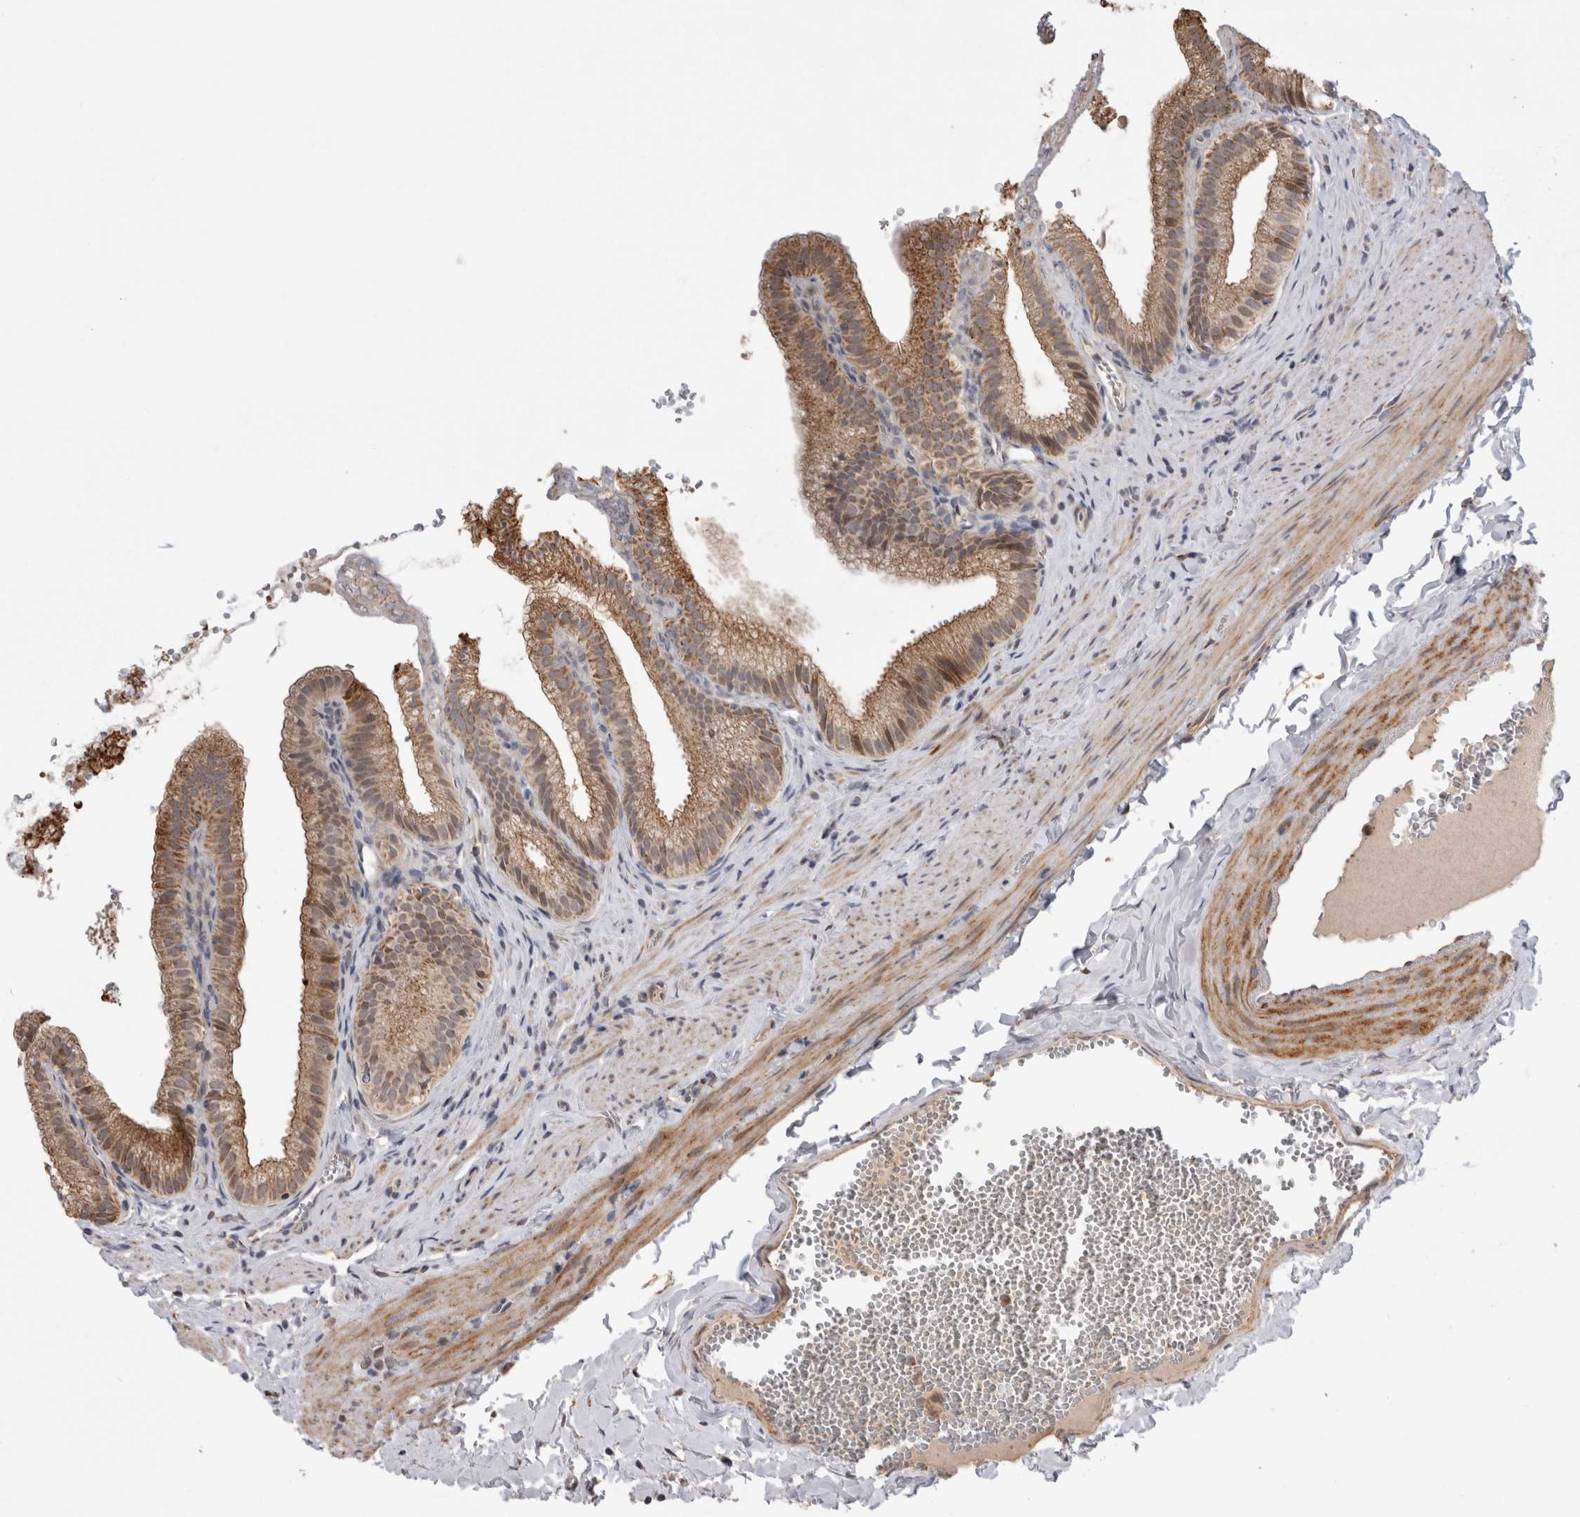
{"staining": {"intensity": "moderate", "quantity": ">75%", "location": "cytoplasmic/membranous"}, "tissue": "gallbladder", "cell_type": "Glandular cells", "image_type": "normal", "snomed": [{"axis": "morphology", "description": "Normal tissue, NOS"}, {"axis": "topography", "description": "Gallbladder"}], "caption": "Moderate cytoplasmic/membranous expression is identified in approximately >75% of glandular cells in unremarkable gallbladder. (Stains: DAB in brown, nuclei in blue, Microscopy: brightfield microscopy at high magnification).", "gene": "KCNIP1", "patient": {"sex": "male", "age": 38}}